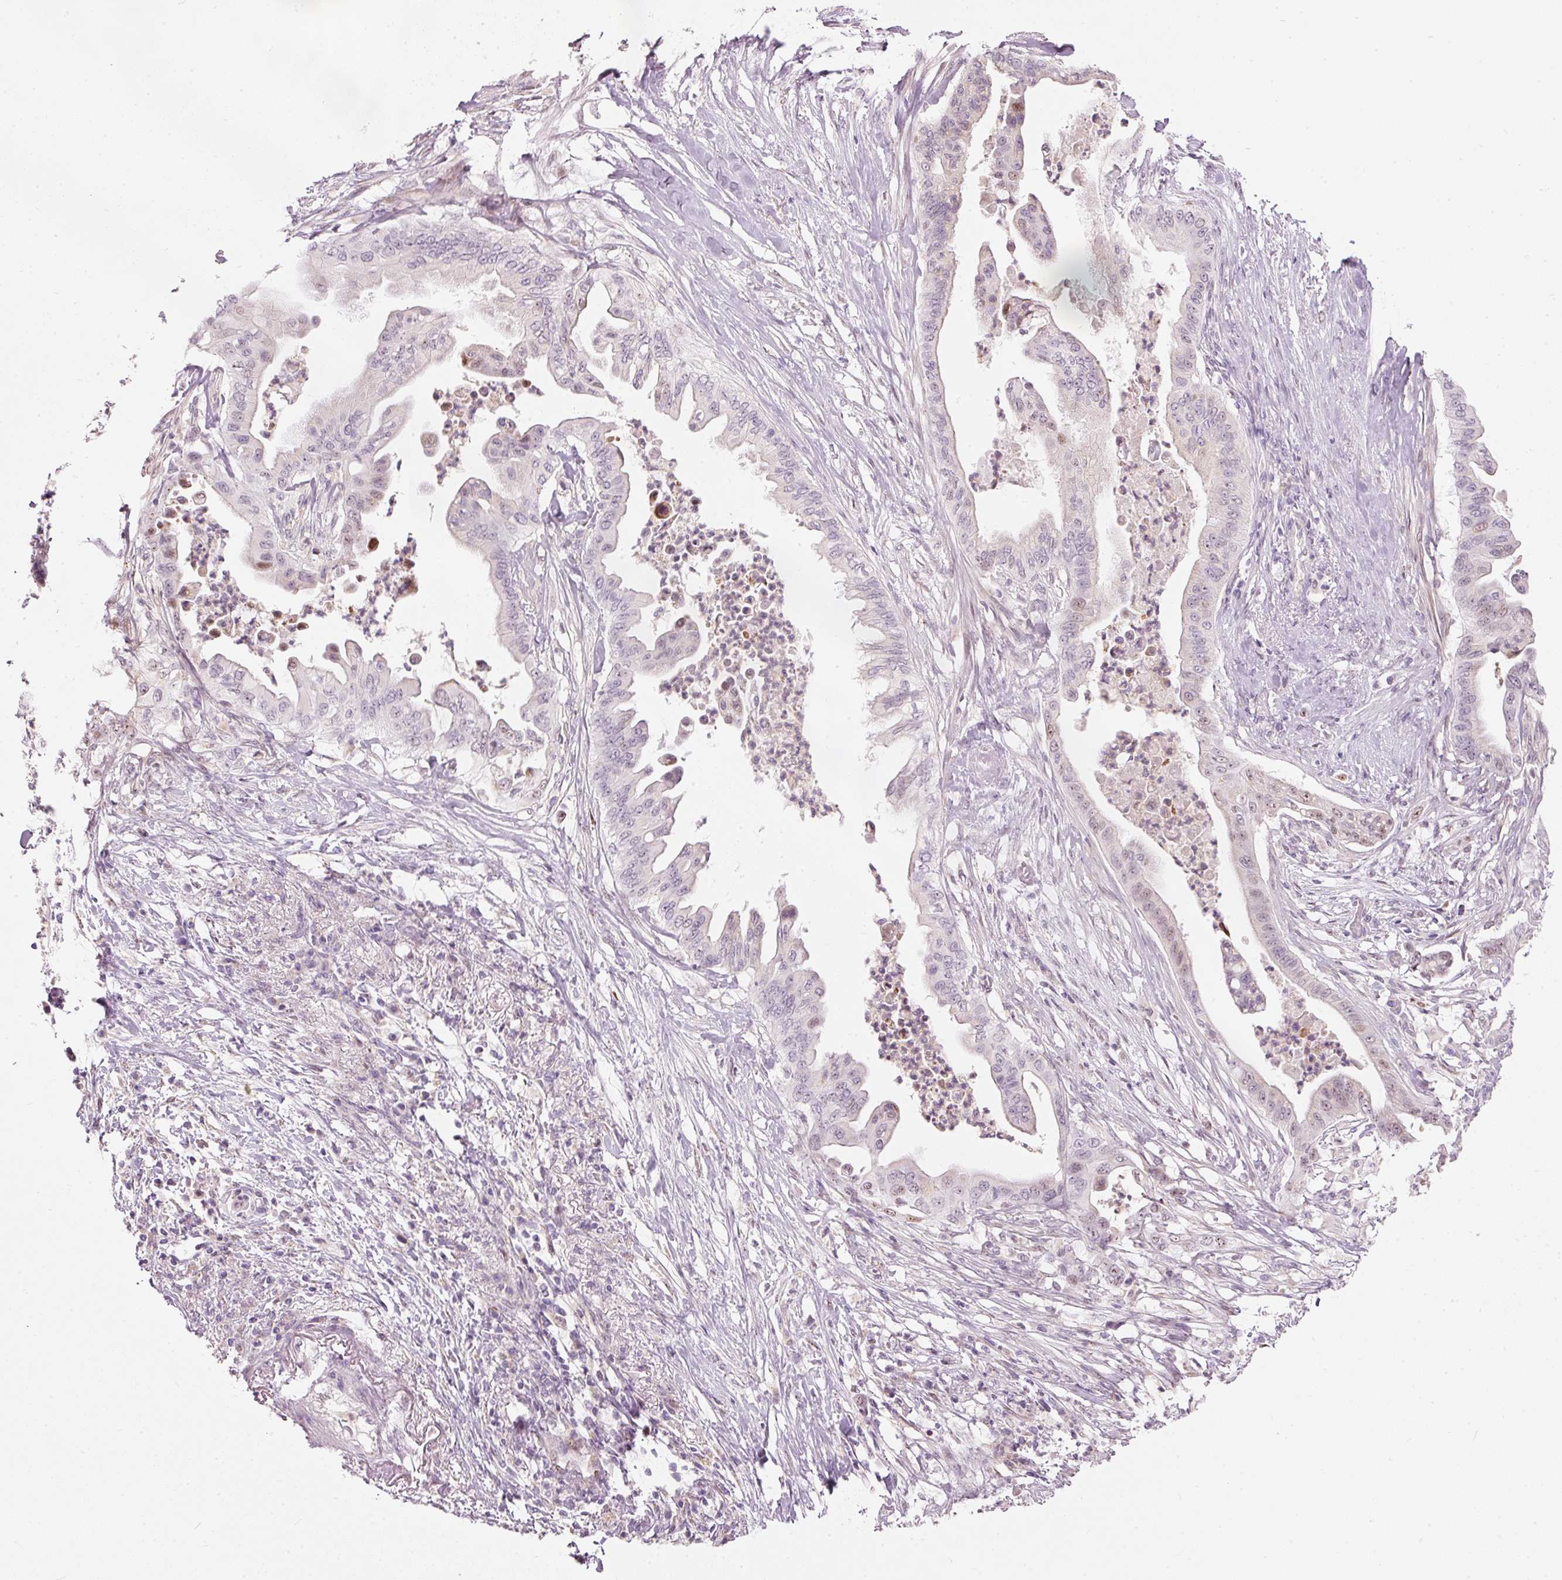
{"staining": {"intensity": "negative", "quantity": "none", "location": "none"}, "tissue": "pancreatic cancer", "cell_type": "Tumor cells", "image_type": "cancer", "snomed": [{"axis": "morphology", "description": "Adenocarcinoma, NOS"}, {"axis": "topography", "description": "Pancreas"}], "caption": "Photomicrograph shows no significant protein staining in tumor cells of pancreatic adenocarcinoma.", "gene": "RNF39", "patient": {"sex": "male", "age": 58}}